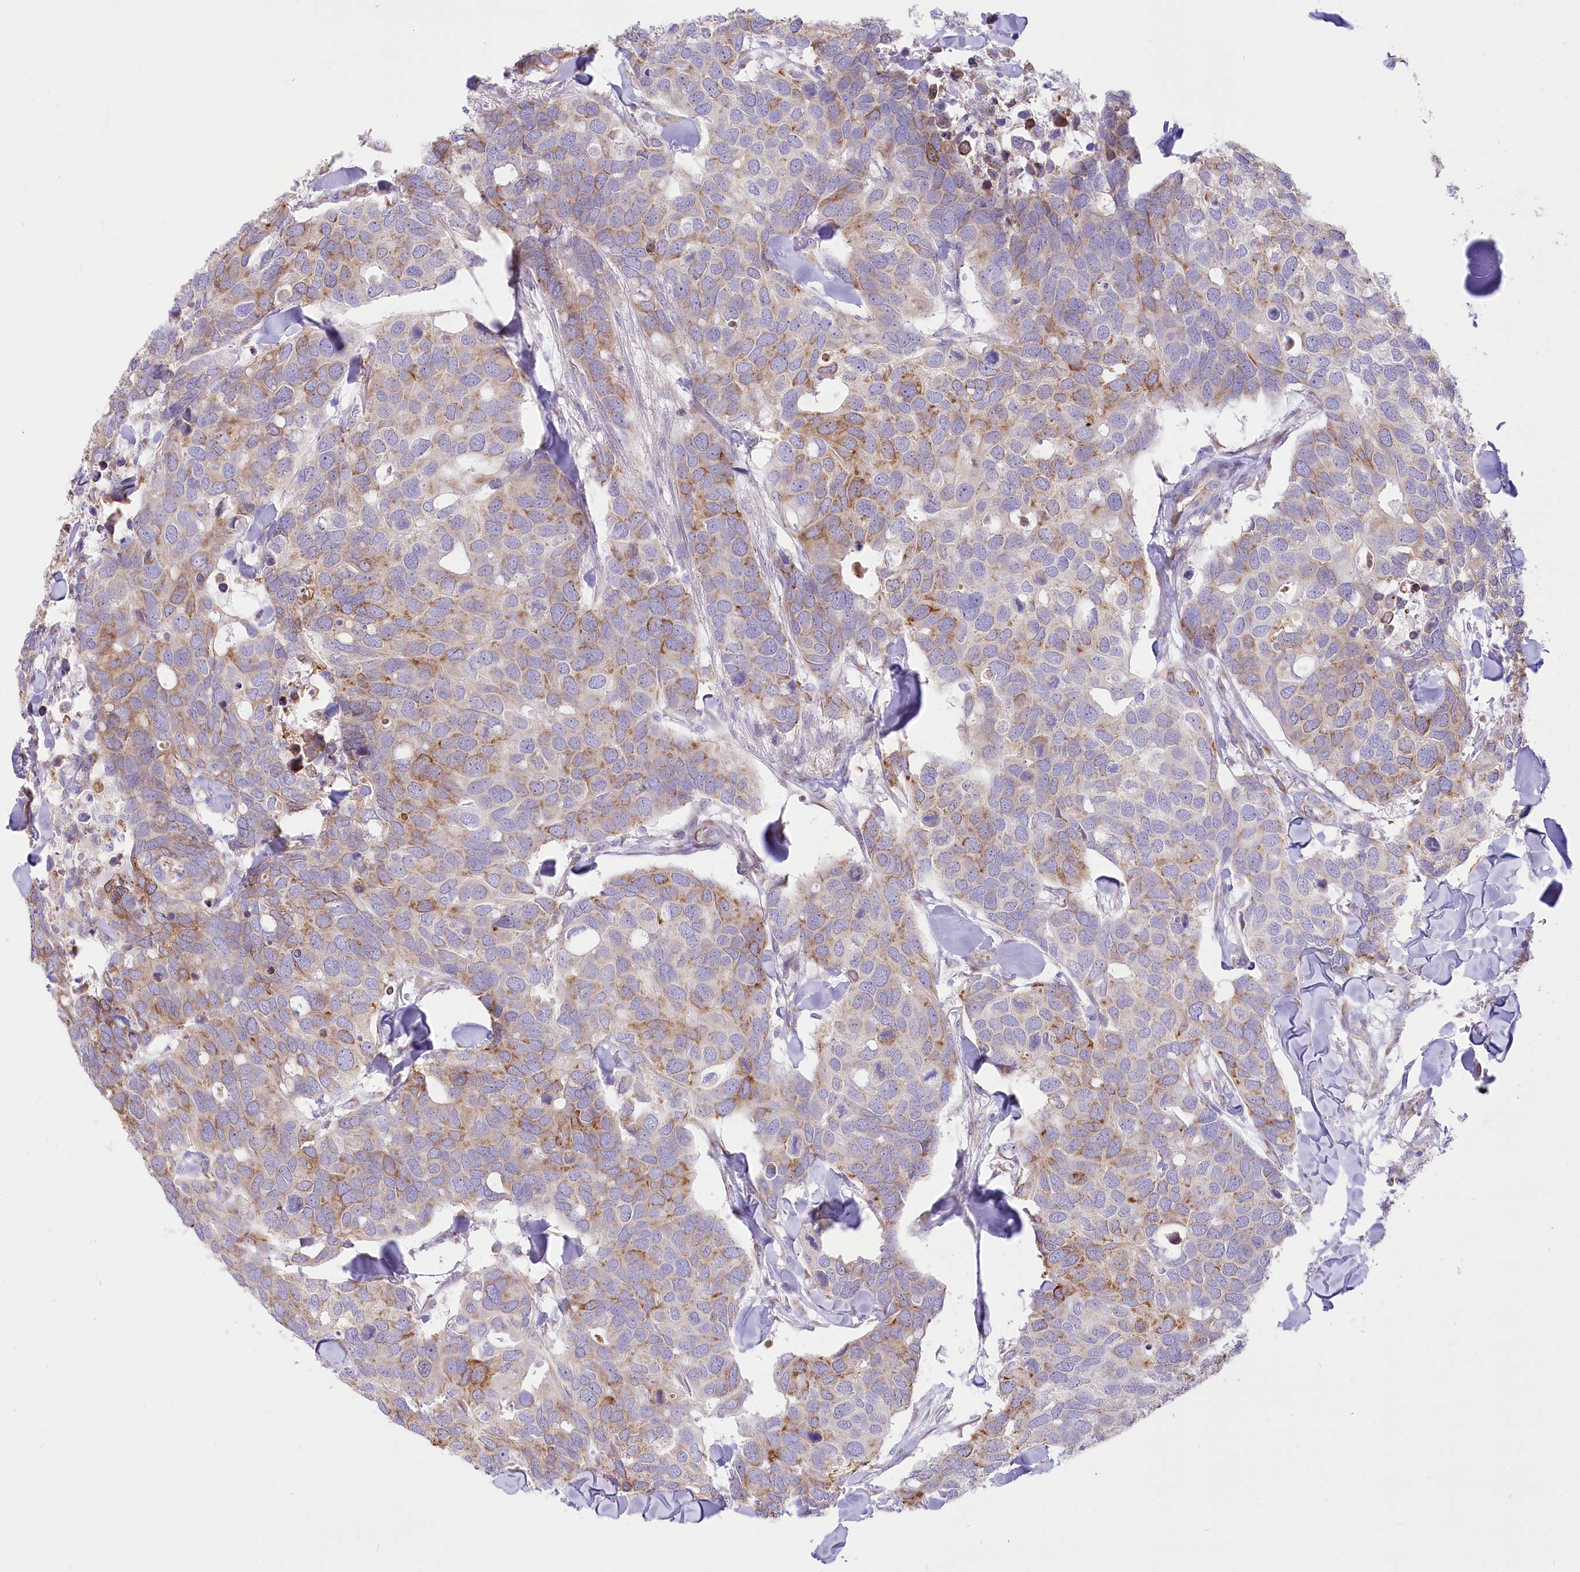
{"staining": {"intensity": "moderate", "quantity": "25%-75%", "location": "cytoplasmic/membranous"}, "tissue": "breast cancer", "cell_type": "Tumor cells", "image_type": "cancer", "snomed": [{"axis": "morphology", "description": "Duct carcinoma"}, {"axis": "topography", "description": "Breast"}], "caption": "Brown immunohistochemical staining in human breast intraductal carcinoma demonstrates moderate cytoplasmic/membranous expression in approximately 25%-75% of tumor cells.", "gene": "STT3B", "patient": {"sex": "female", "age": 83}}